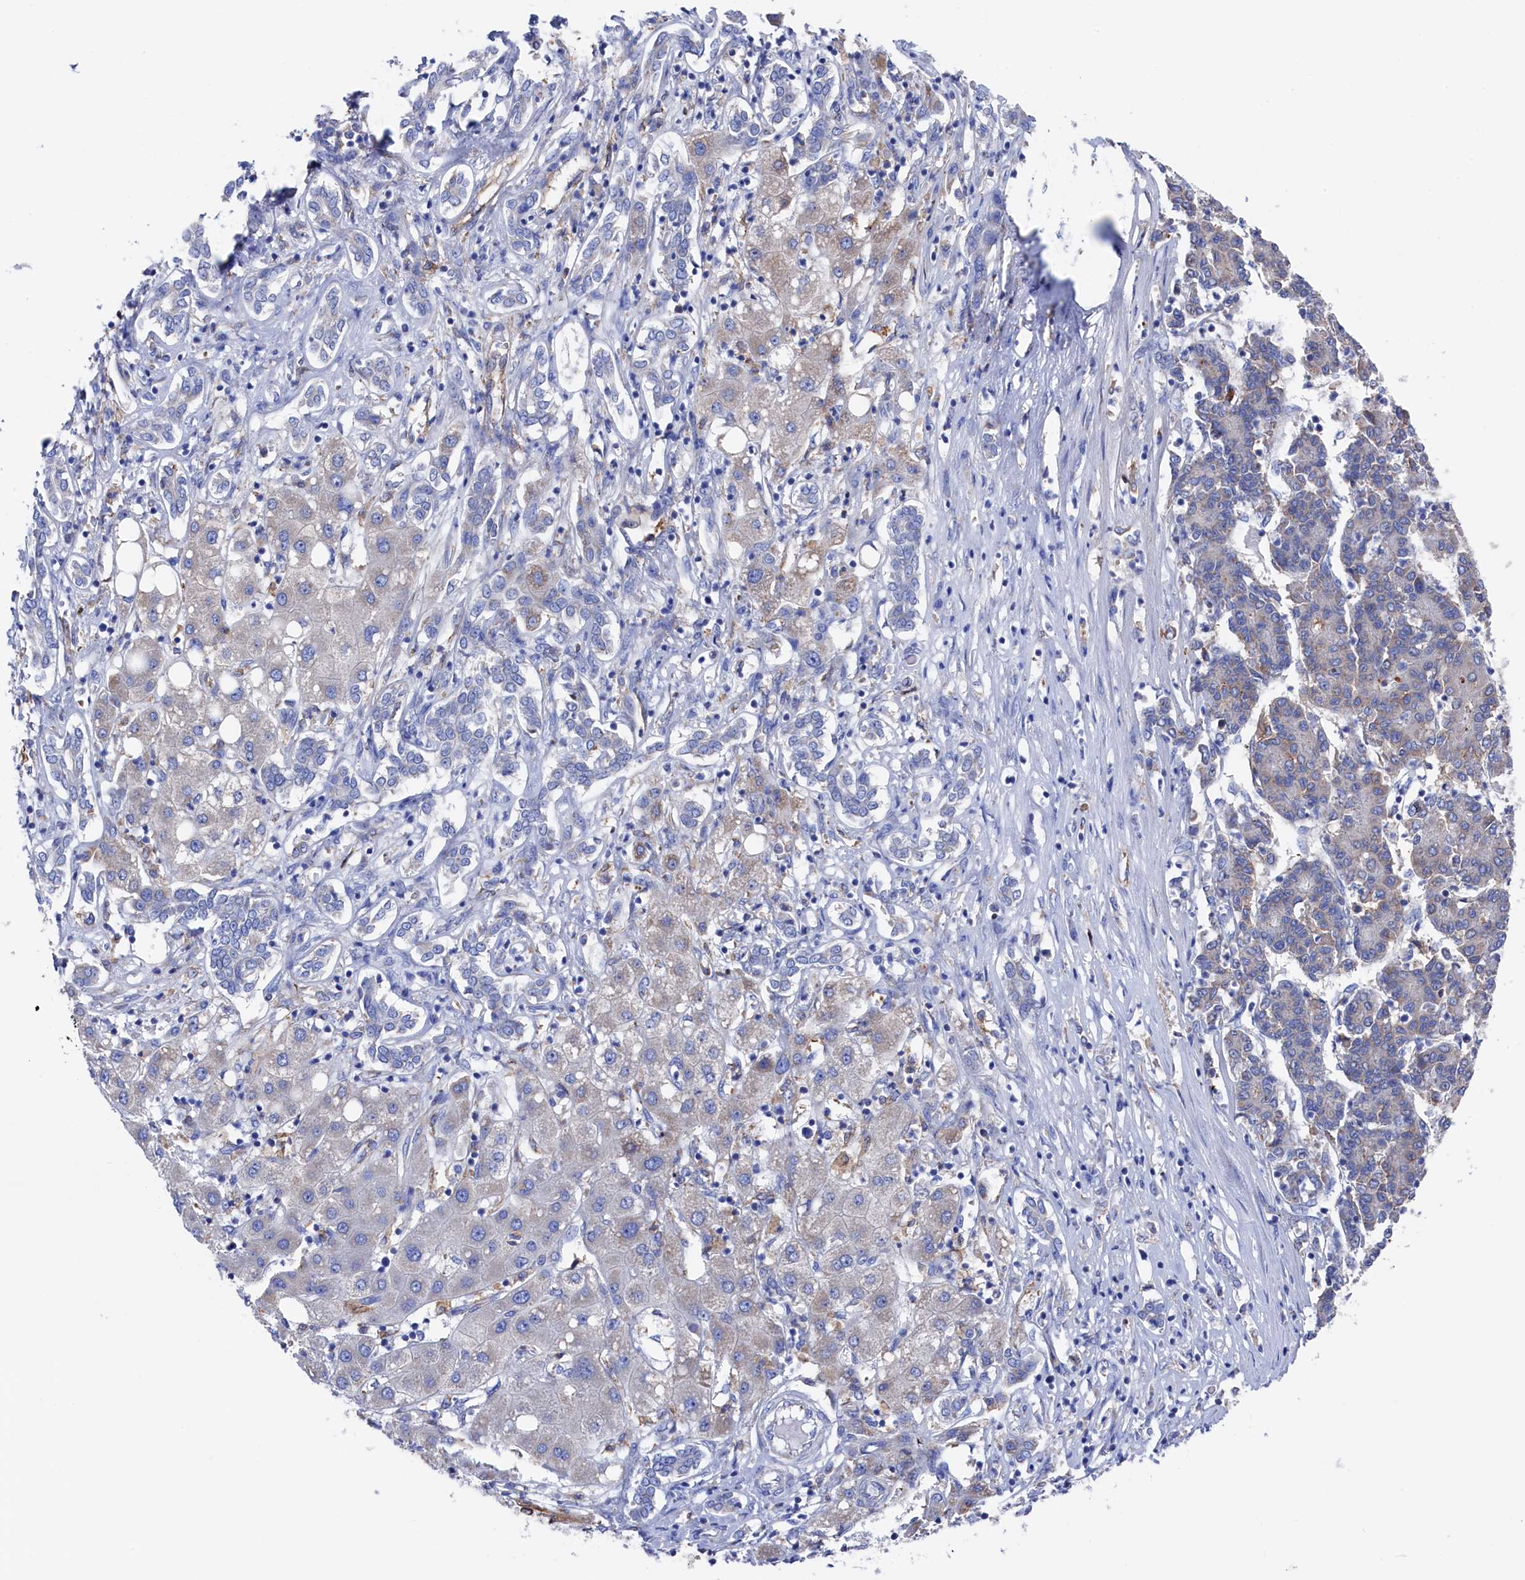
{"staining": {"intensity": "negative", "quantity": "none", "location": "none"}, "tissue": "liver cancer", "cell_type": "Tumor cells", "image_type": "cancer", "snomed": [{"axis": "morphology", "description": "Carcinoma, Hepatocellular, NOS"}, {"axis": "topography", "description": "Liver"}], "caption": "This photomicrograph is of liver cancer (hepatocellular carcinoma) stained with immunohistochemistry to label a protein in brown with the nuclei are counter-stained blue. There is no positivity in tumor cells. (DAB immunohistochemistry visualized using brightfield microscopy, high magnification).", "gene": "C12orf73", "patient": {"sex": "male", "age": 65}}